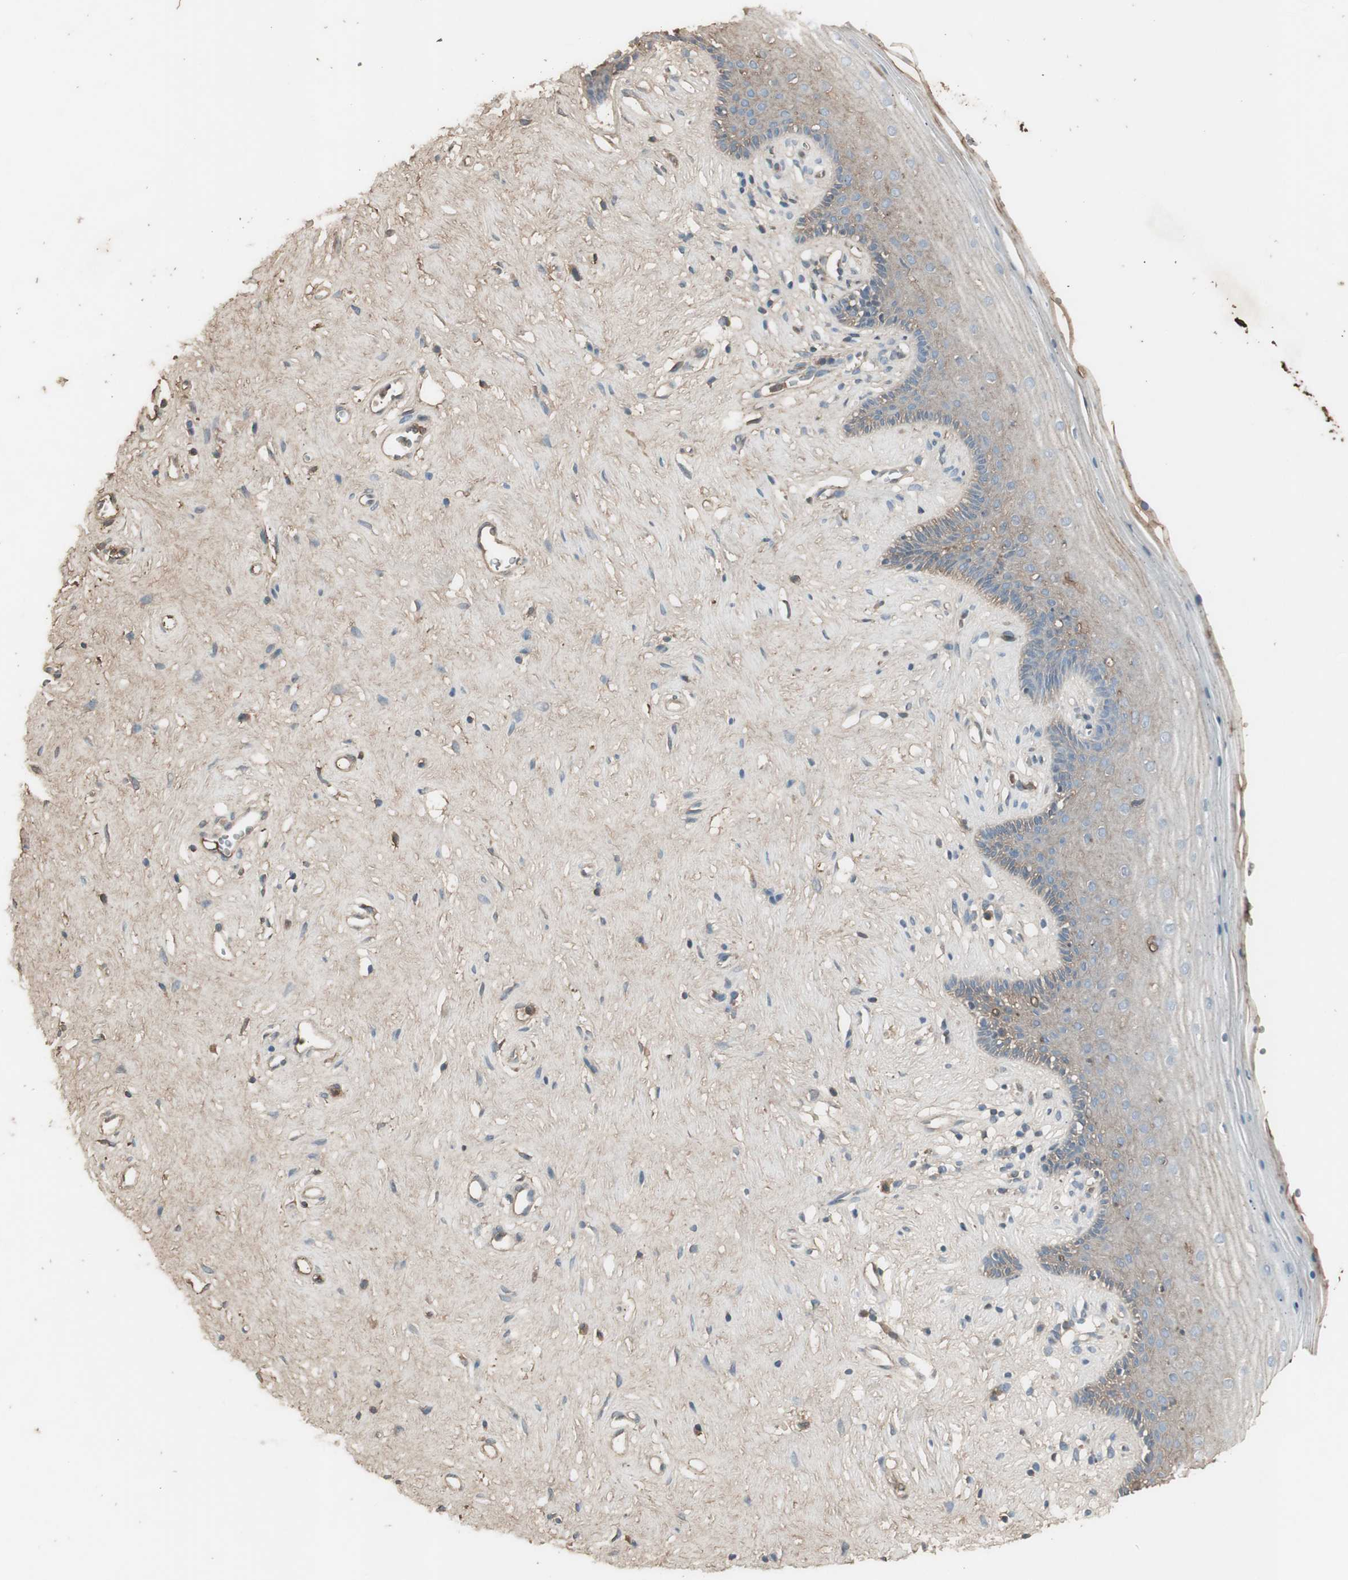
{"staining": {"intensity": "moderate", "quantity": "<25%", "location": "cytoplasmic/membranous"}, "tissue": "vagina", "cell_type": "Squamous epithelial cells", "image_type": "normal", "snomed": [{"axis": "morphology", "description": "Normal tissue, NOS"}, {"axis": "topography", "description": "Vagina"}], "caption": "Immunohistochemical staining of unremarkable human vagina displays <25% levels of moderate cytoplasmic/membranous protein staining in about <25% of squamous epithelial cells.", "gene": "MMP14", "patient": {"sex": "female", "age": 44}}